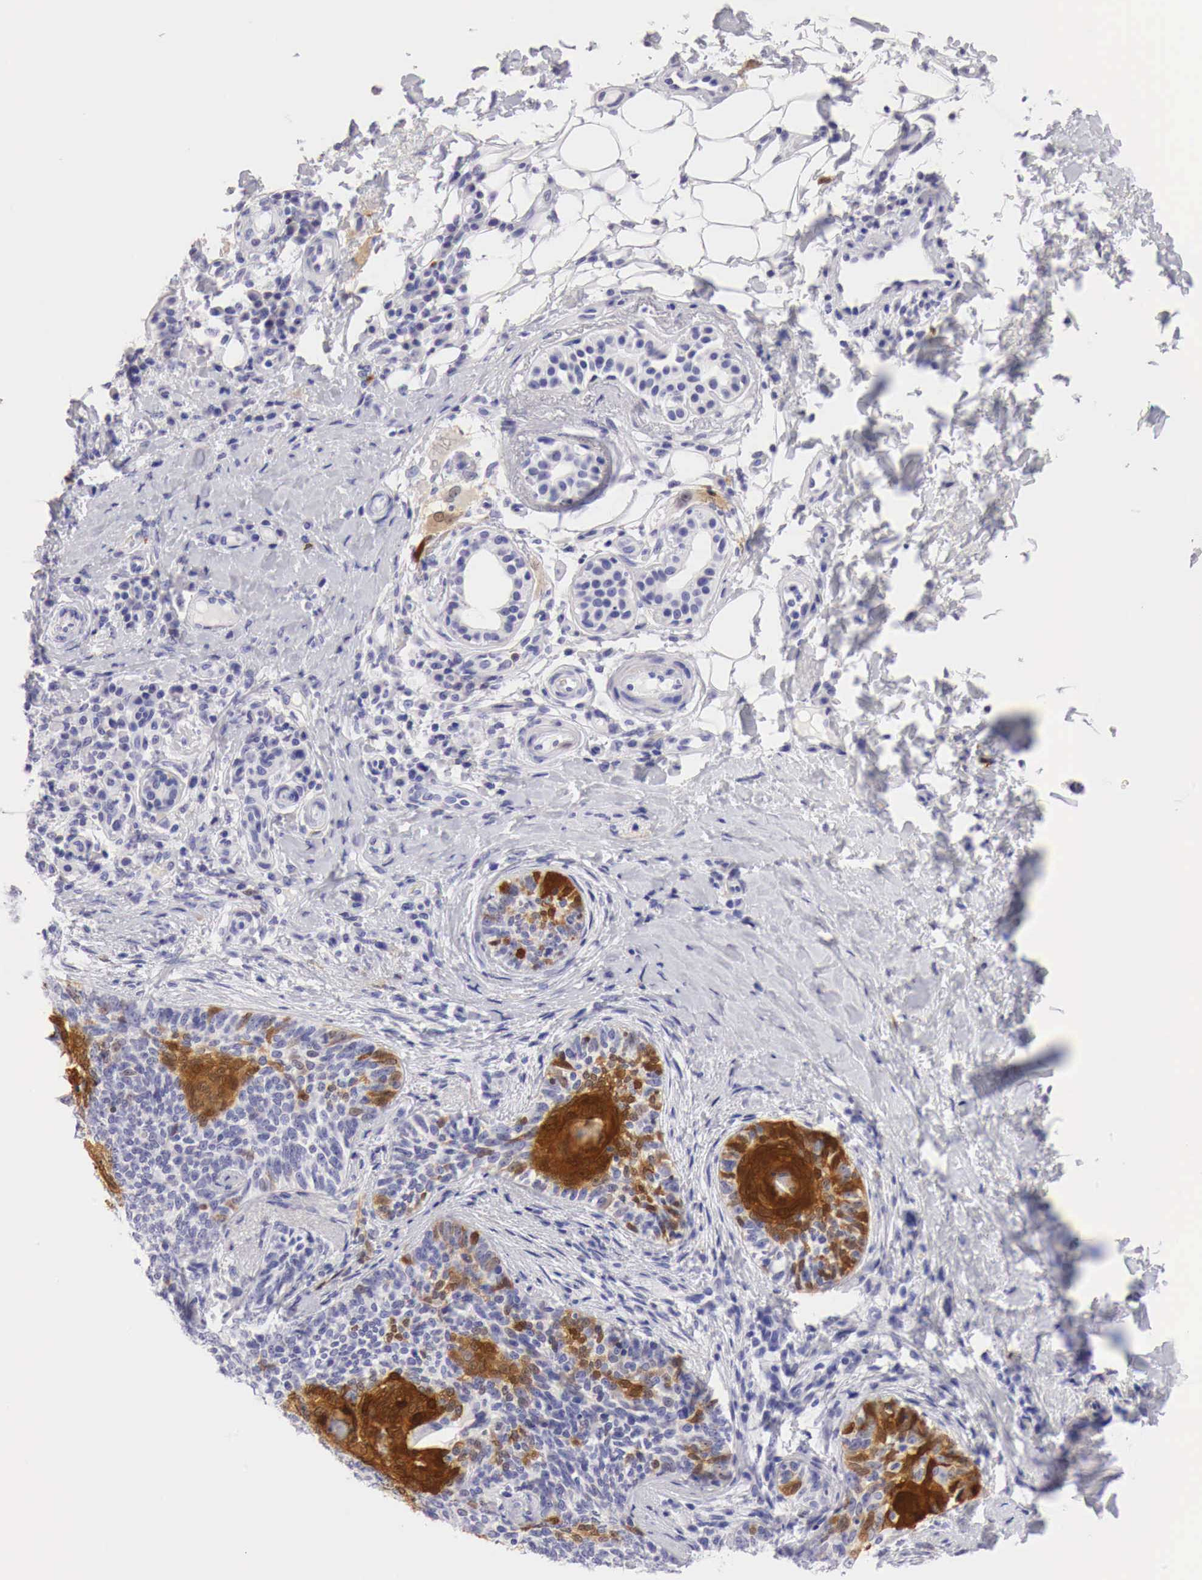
{"staining": {"intensity": "strong", "quantity": "<25%", "location": "cytoplasmic/membranous"}, "tissue": "skin cancer", "cell_type": "Tumor cells", "image_type": "cancer", "snomed": [{"axis": "morphology", "description": "Basal cell carcinoma"}, {"axis": "topography", "description": "Skin"}], "caption": "Strong cytoplasmic/membranous protein positivity is seen in about <25% of tumor cells in skin cancer.", "gene": "CDKN2A", "patient": {"sex": "male", "age": 89}}